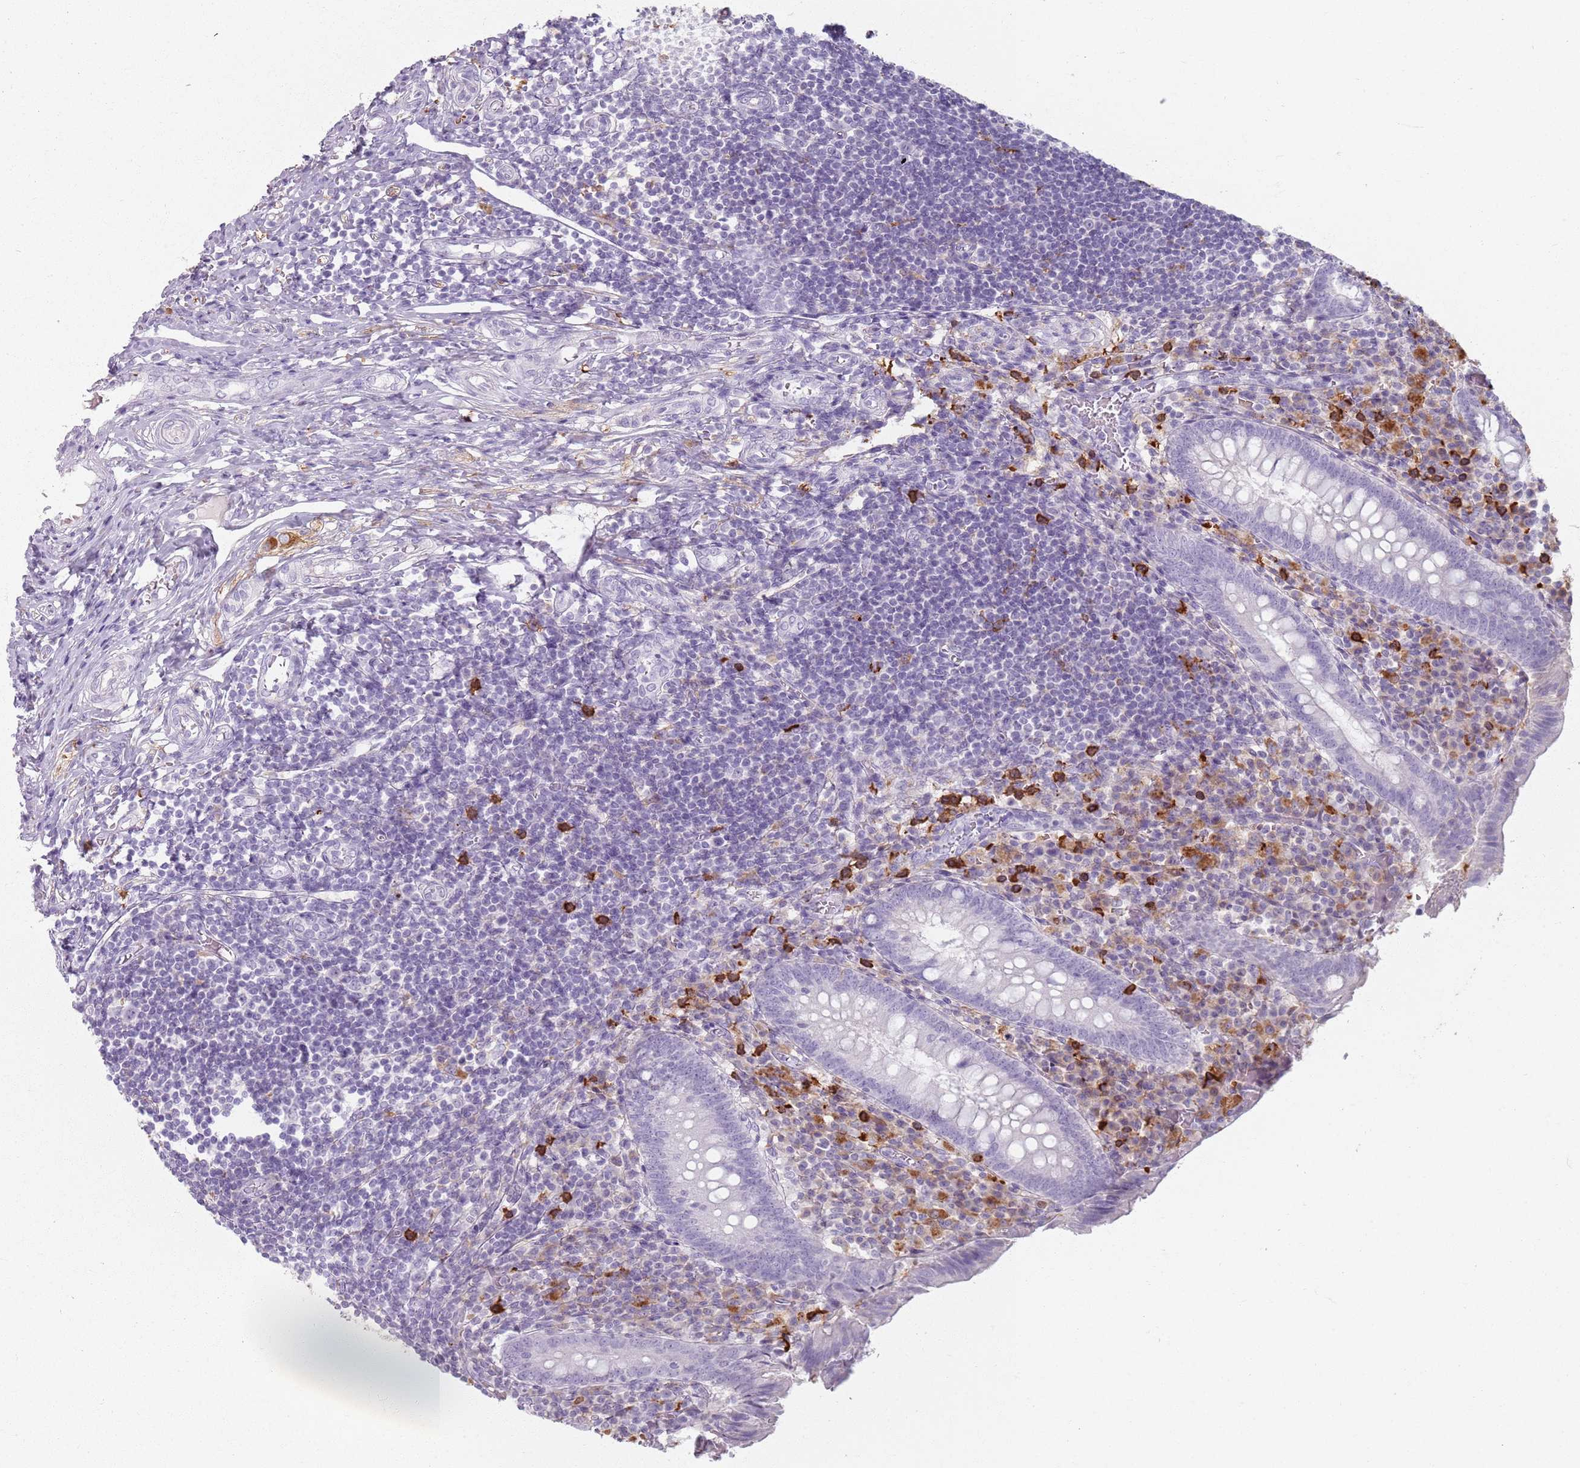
{"staining": {"intensity": "negative", "quantity": "none", "location": "none"}, "tissue": "appendix", "cell_type": "Glandular cells", "image_type": "normal", "snomed": [{"axis": "morphology", "description": "Normal tissue, NOS"}, {"axis": "topography", "description": "Appendix"}], "caption": "Glandular cells are negative for protein expression in unremarkable human appendix. (Brightfield microscopy of DAB immunohistochemistry at high magnification).", "gene": "GDPGP1", "patient": {"sex": "female", "age": 17}}